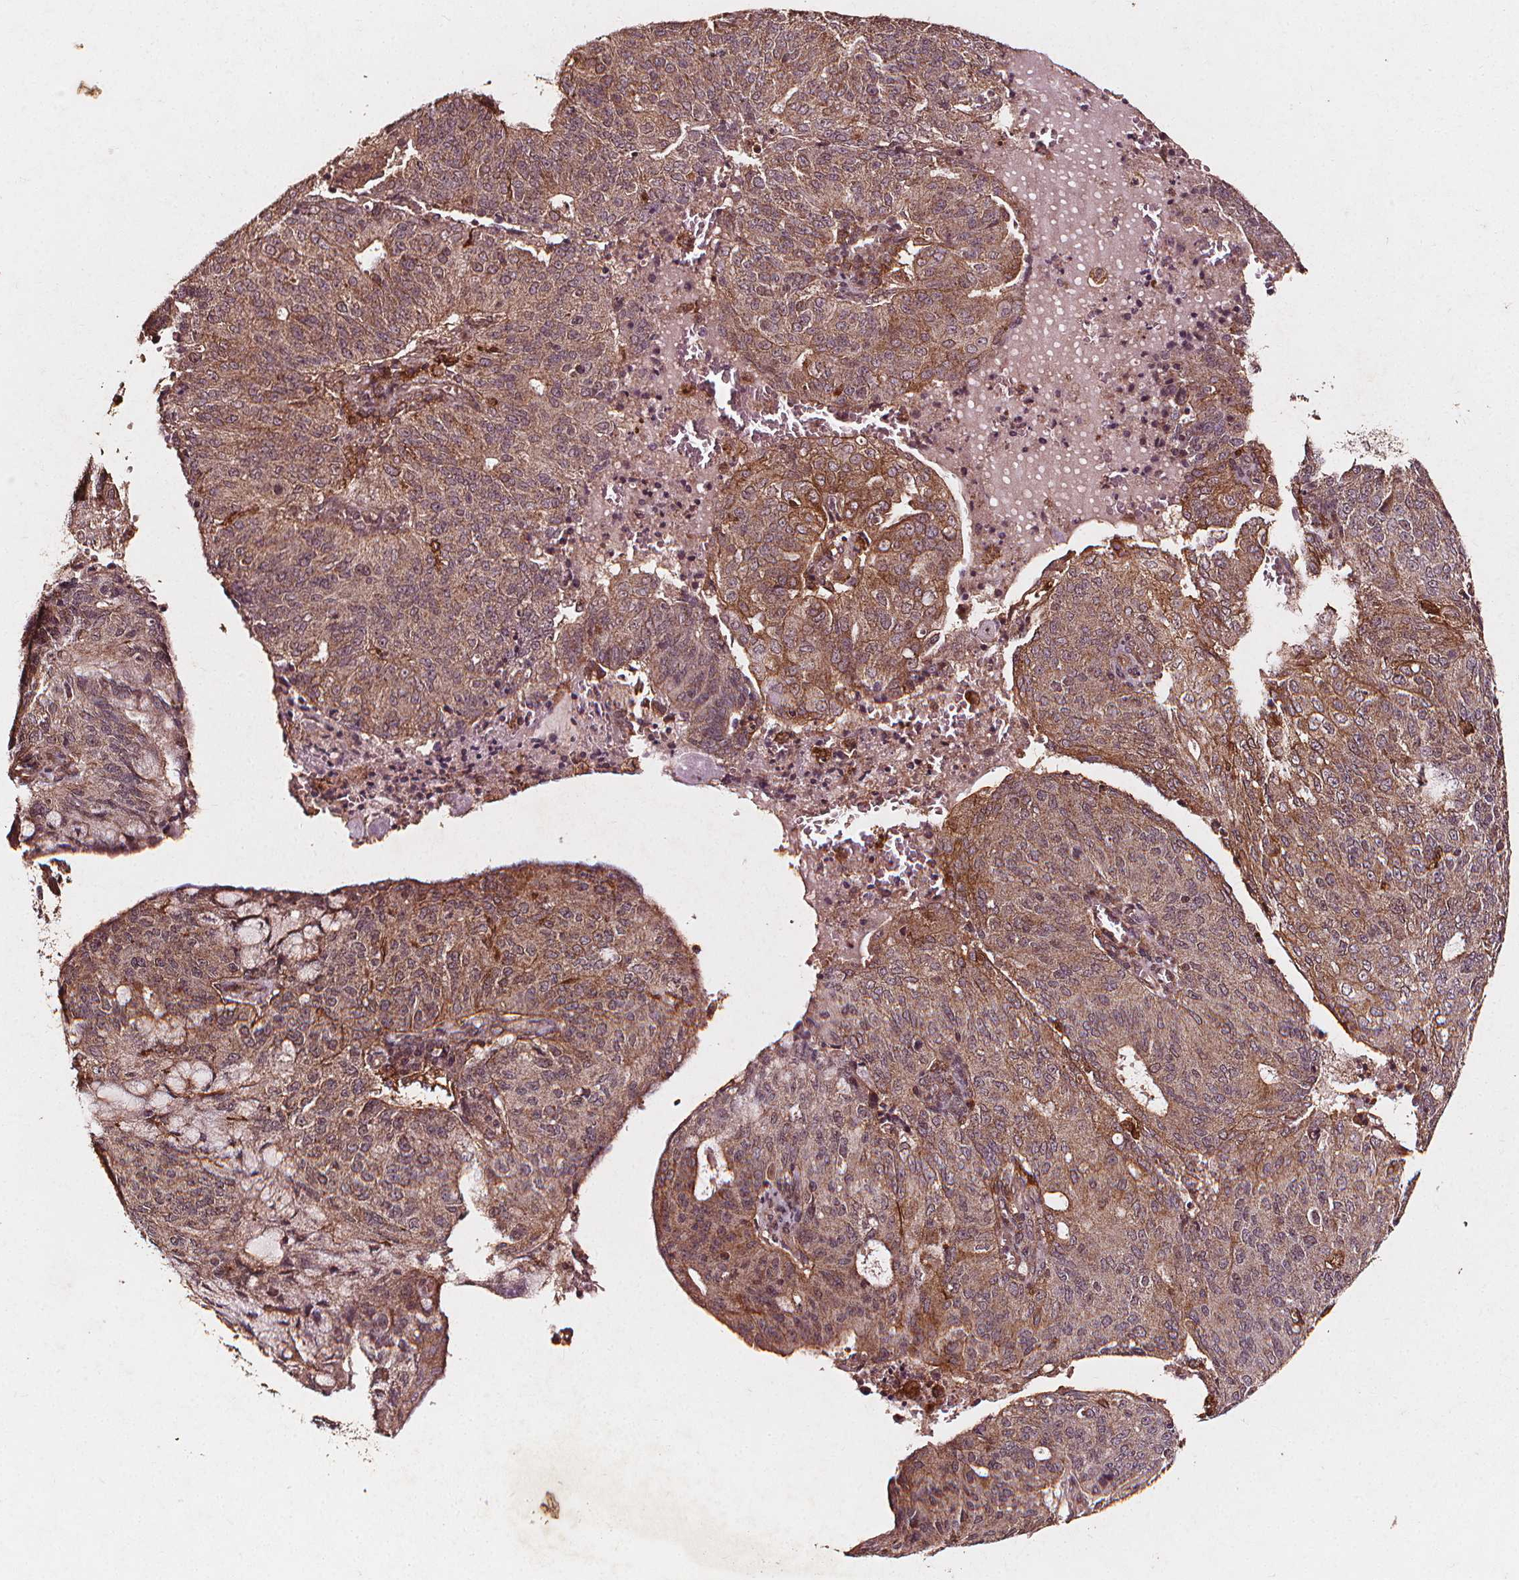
{"staining": {"intensity": "weak", "quantity": "25%-75%", "location": "cytoplasmic/membranous"}, "tissue": "endometrial cancer", "cell_type": "Tumor cells", "image_type": "cancer", "snomed": [{"axis": "morphology", "description": "Adenocarcinoma, NOS"}, {"axis": "topography", "description": "Endometrium"}], "caption": "Immunohistochemistry (IHC) staining of adenocarcinoma (endometrial), which reveals low levels of weak cytoplasmic/membranous expression in about 25%-75% of tumor cells indicating weak cytoplasmic/membranous protein positivity. The staining was performed using DAB (brown) for protein detection and nuclei were counterstained in hematoxylin (blue).", "gene": "ABCA1", "patient": {"sex": "female", "age": 82}}